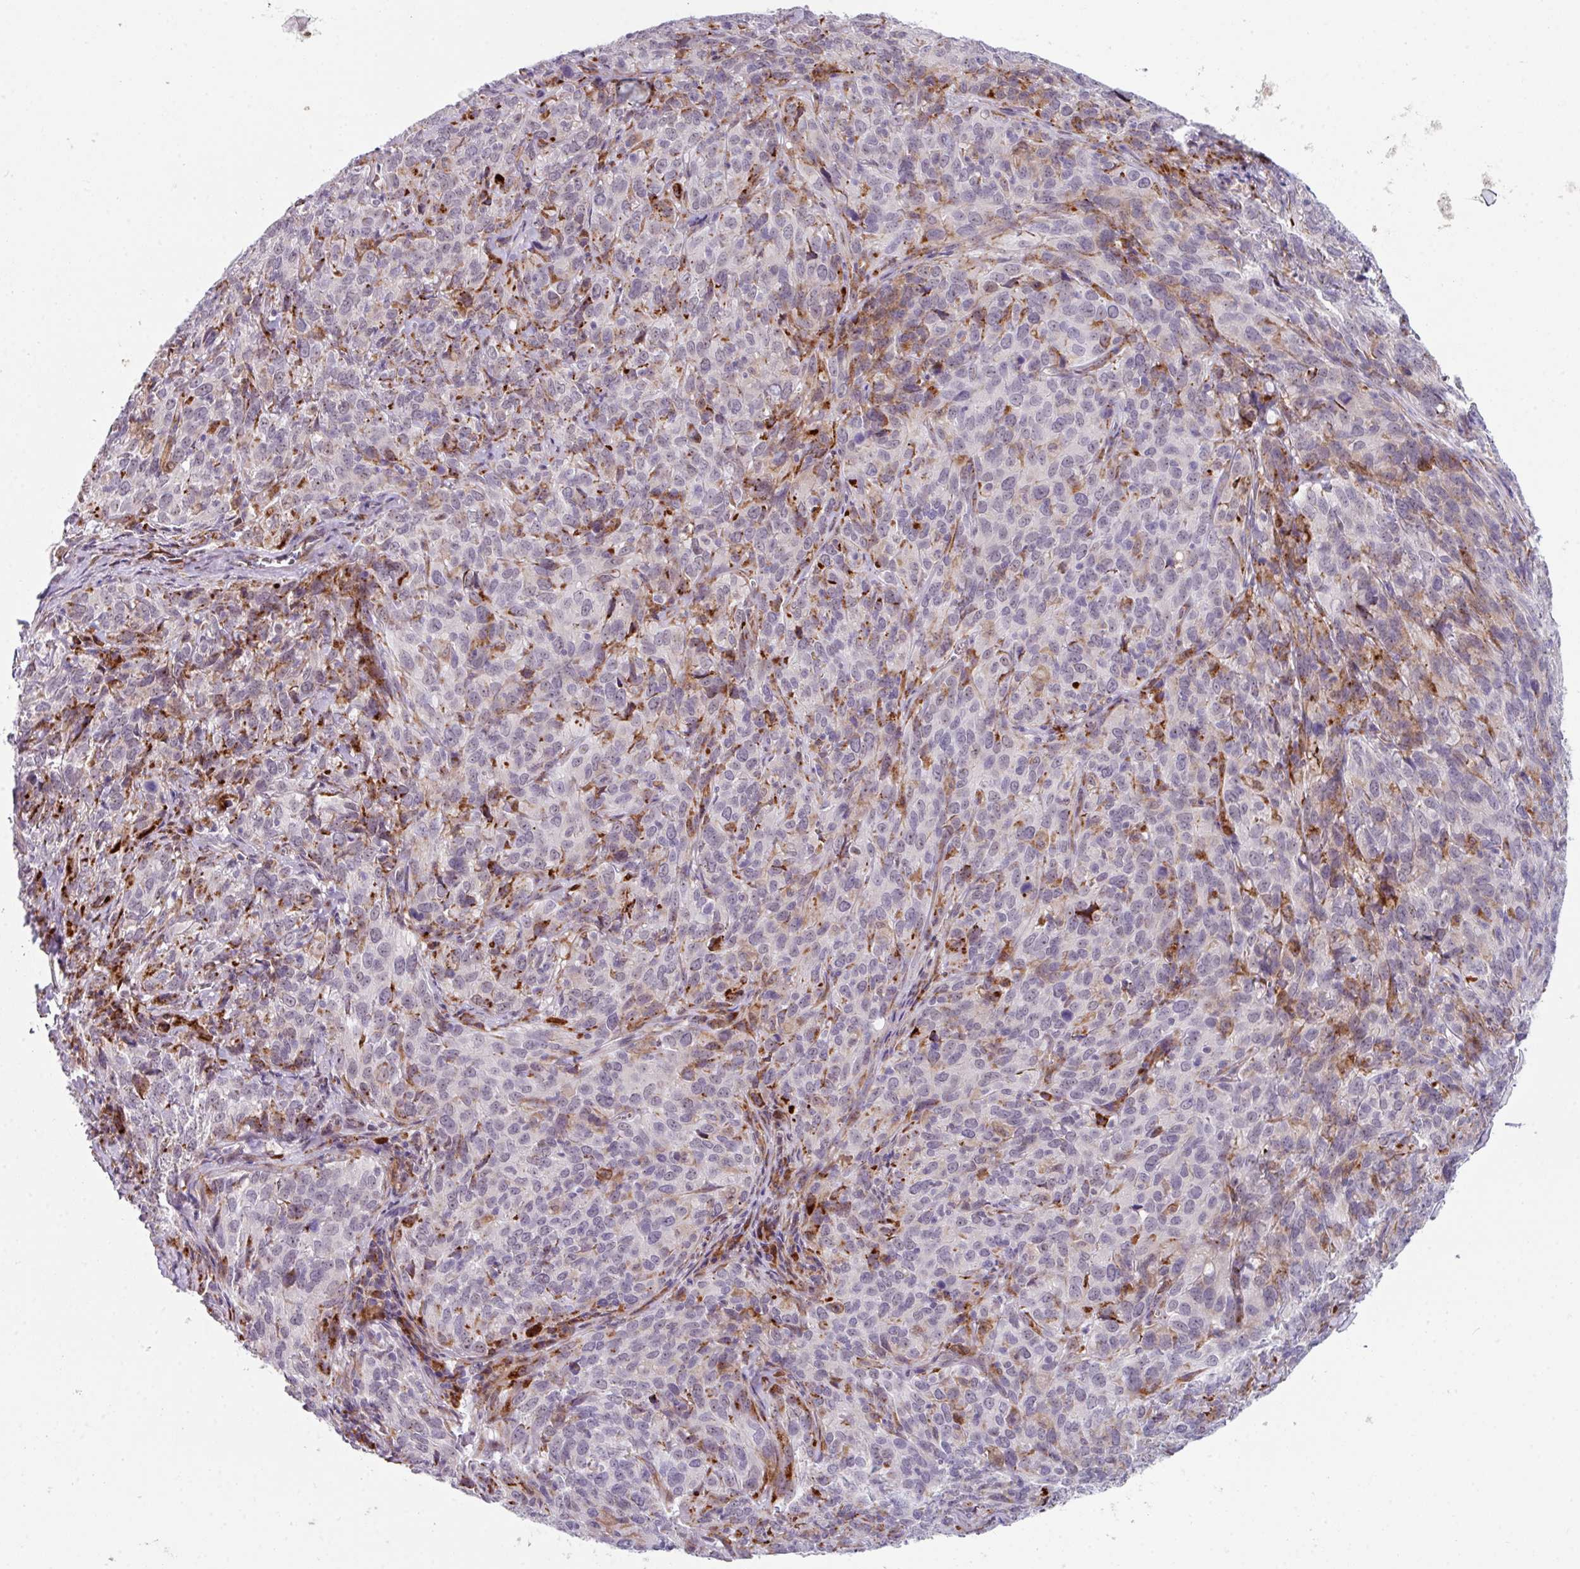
{"staining": {"intensity": "moderate", "quantity": "<25%", "location": "cytoplasmic/membranous"}, "tissue": "cervical cancer", "cell_type": "Tumor cells", "image_type": "cancer", "snomed": [{"axis": "morphology", "description": "Squamous cell carcinoma, NOS"}, {"axis": "topography", "description": "Cervix"}], "caption": "There is low levels of moderate cytoplasmic/membranous staining in tumor cells of cervical cancer (squamous cell carcinoma), as demonstrated by immunohistochemical staining (brown color).", "gene": "BMS1", "patient": {"sex": "female", "age": 51}}